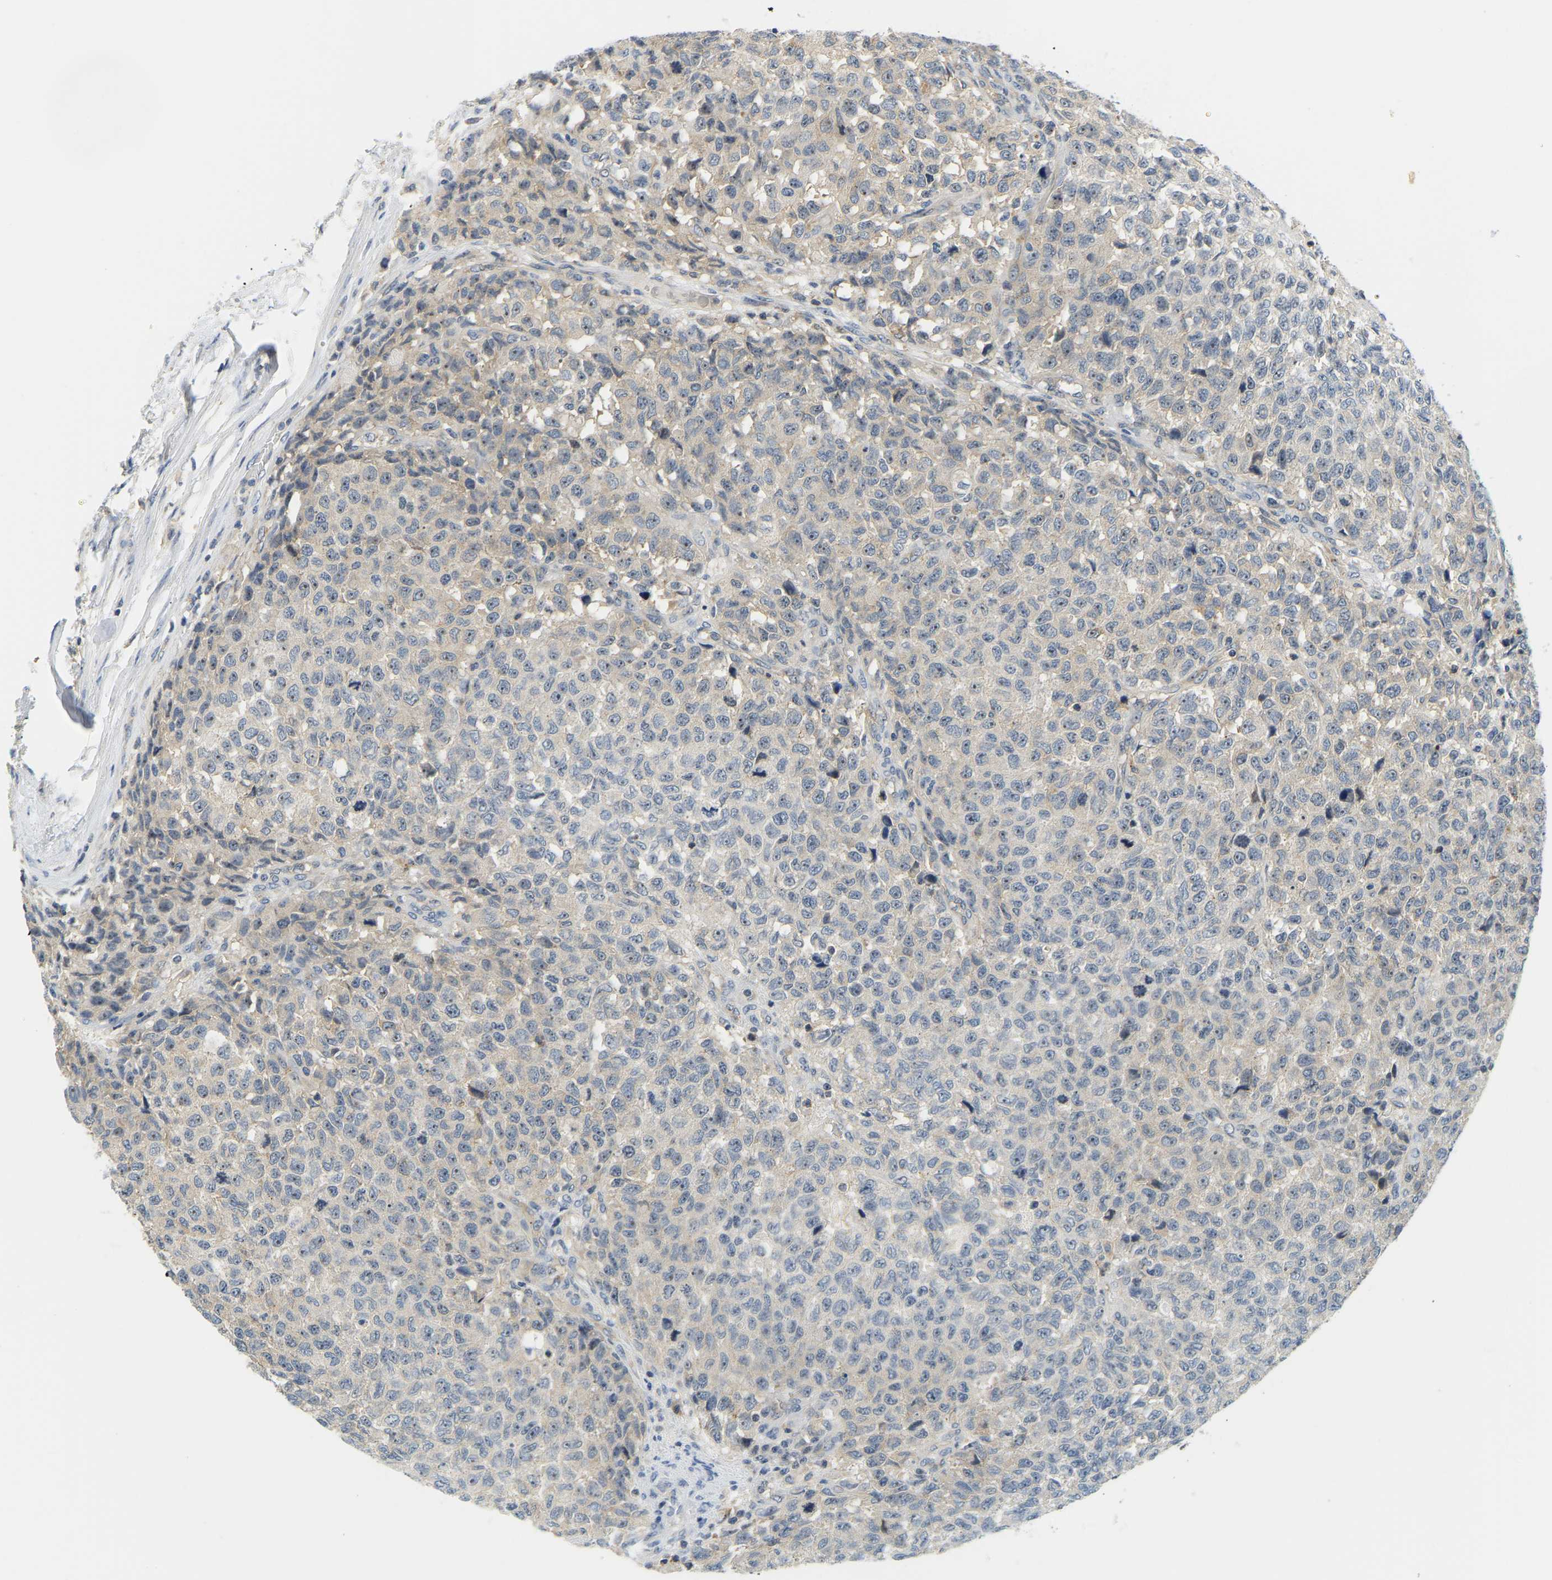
{"staining": {"intensity": "weak", "quantity": "<25%", "location": "cytoplasmic/membranous,nuclear"}, "tissue": "testis cancer", "cell_type": "Tumor cells", "image_type": "cancer", "snomed": [{"axis": "morphology", "description": "Seminoma, NOS"}, {"axis": "topography", "description": "Testis"}], "caption": "Immunohistochemistry (IHC) photomicrograph of neoplastic tissue: testis seminoma stained with DAB exhibits no significant protein expression in tumor cells.", "gene": "RRP1", "patient": {"sex": "male", "age": 59}}